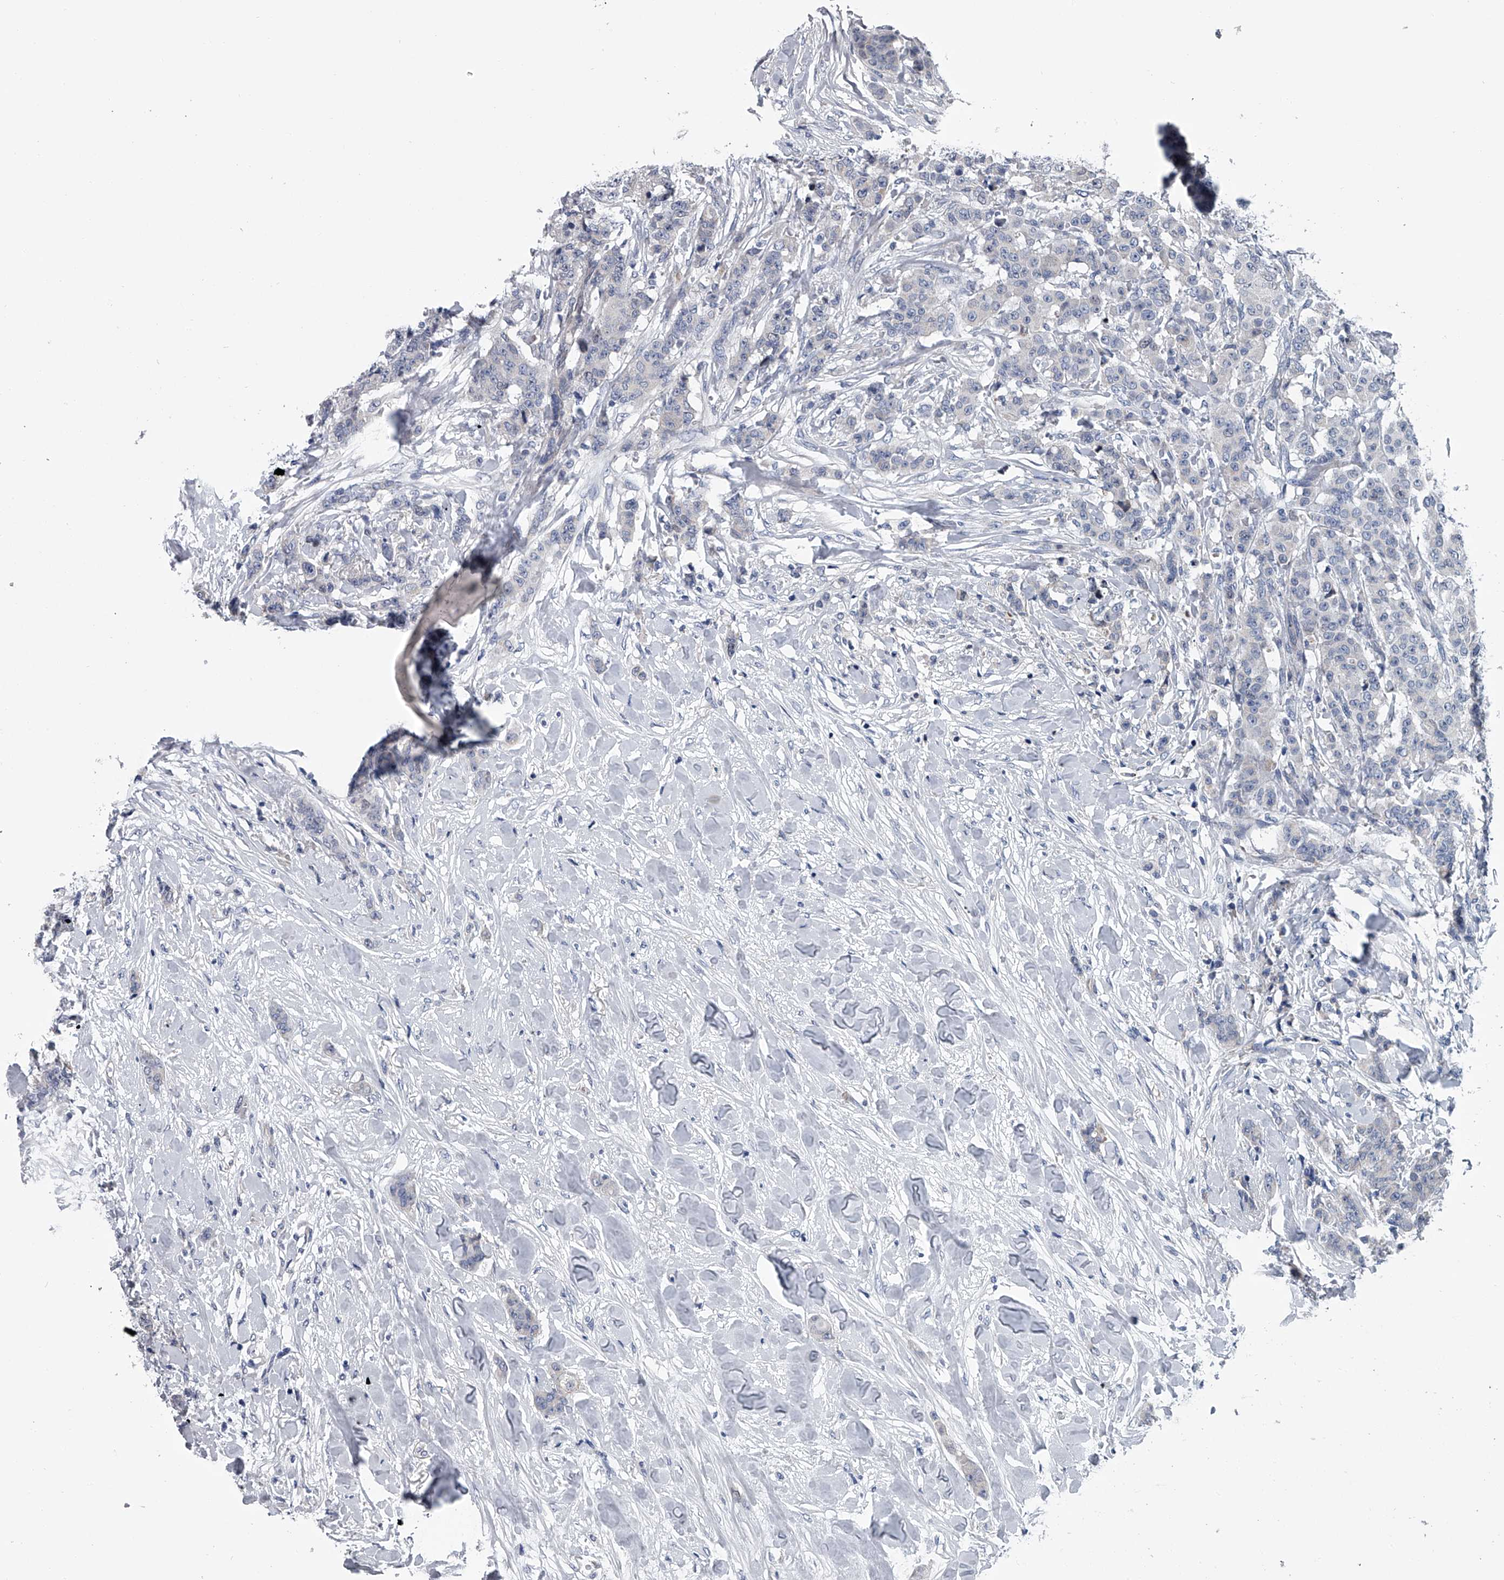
{"staining": {"intensity": "negative", "quantity": "none", "location": "none"}, "tissue": "breast cancer", "cell_type": "Tumor cells", "image_type": "cancer", "snomed": [{"axis": "morphology", "description": "Duct carcinoma"}, {"axis": "topography", "description": "Breast"}], "caption": "Tumor cells show no significant staining in breast cancer (intraductal carcinoma).", "gene": "ABCG1", "patient": {"sex": "female", "age": 40}}